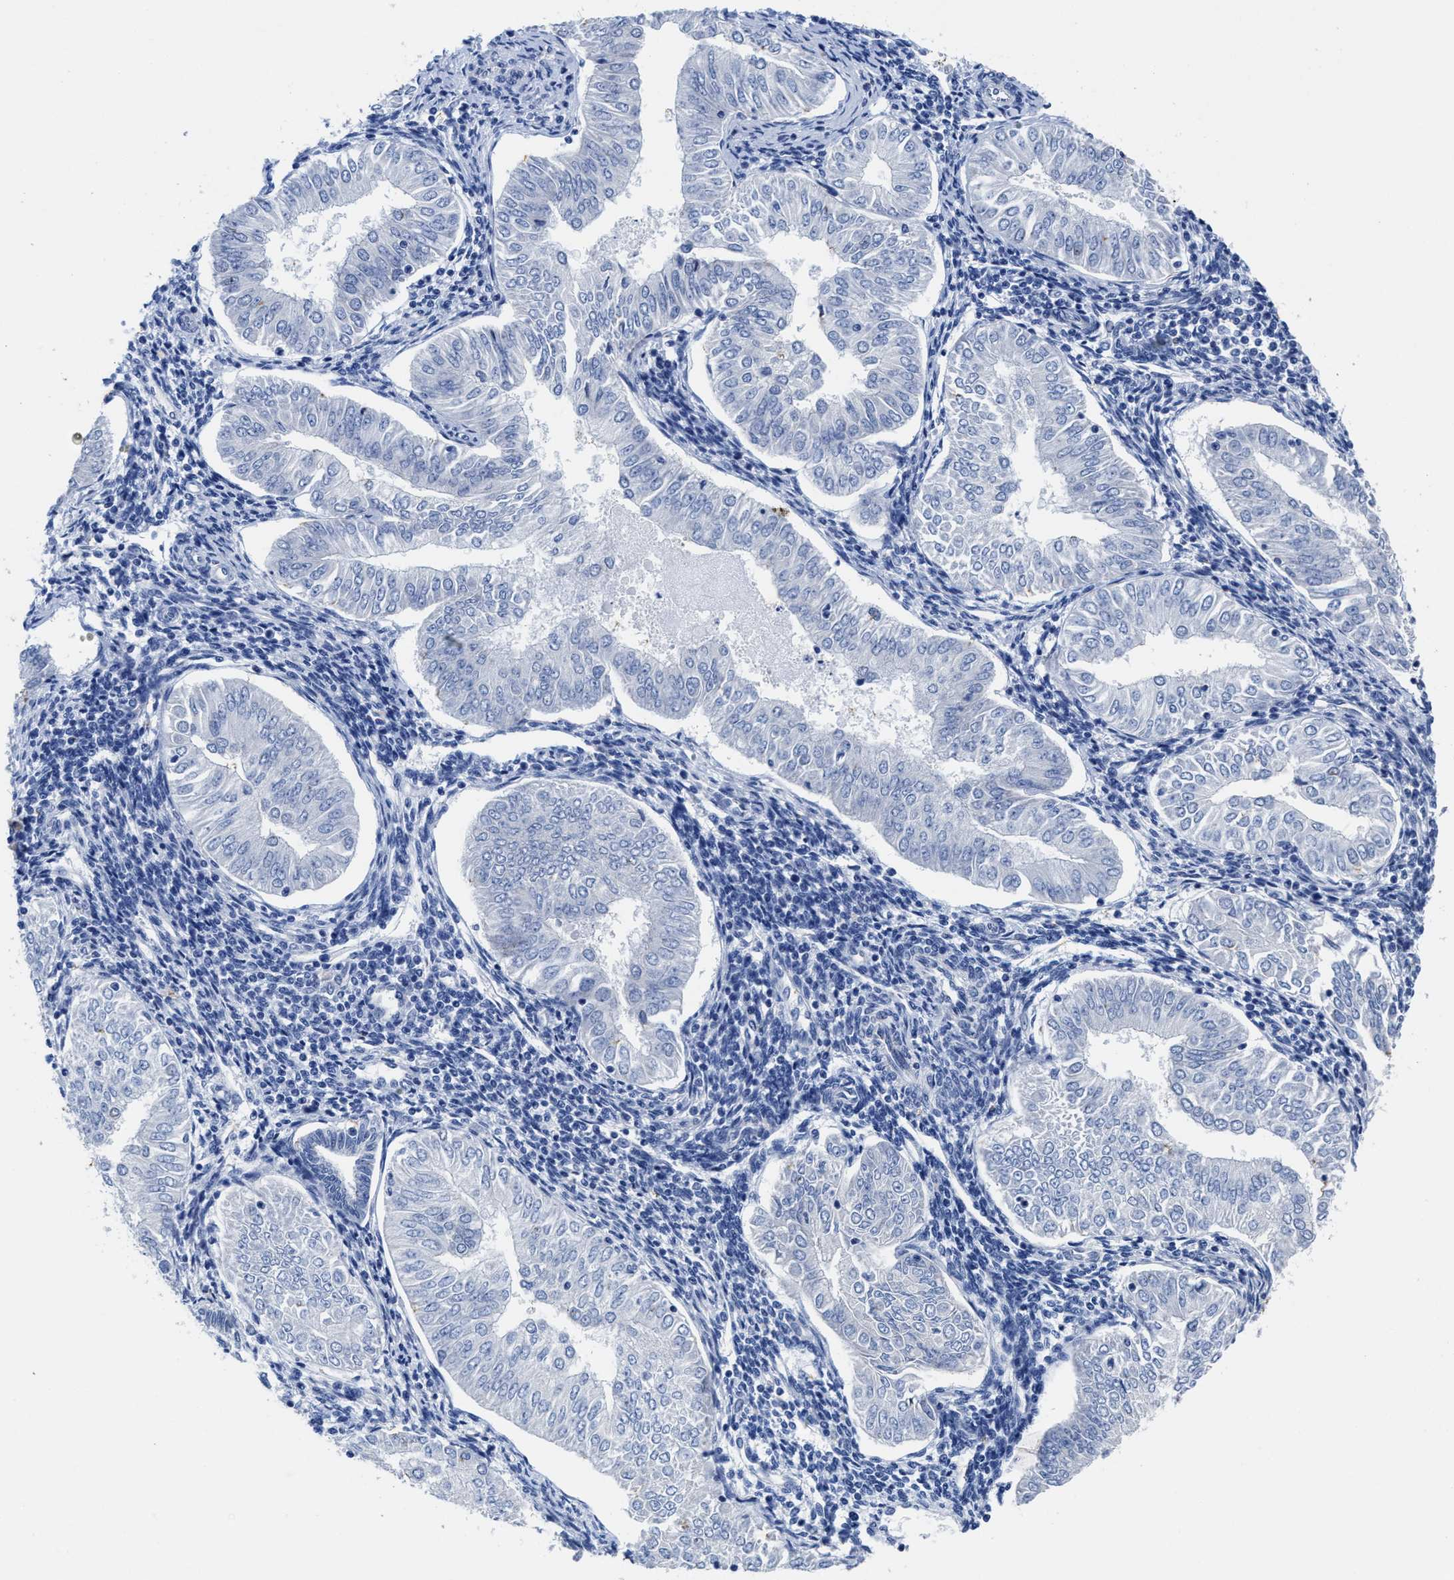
{"staining": {"intensity": "negative", "quantity": "none", "location": "none"}, "tissue": "endometrial cancer", "cell_type": "Tumor cells", "image_type": "cancer", "snomed": [{"axis": "morphology", "description": "Normal tissue, NOS"}, {"axis": "morphology", "description": "Adenocarcinoma, NOS"}, {"axis": "topography", "description": "Endometrium"}], "caption": "The micrograph reveals no staining of tumor cells in endometrial cancer (adenocarcinoma).", "gene": "HOOK1", "patient": {"sex": "female", "age": 53}}